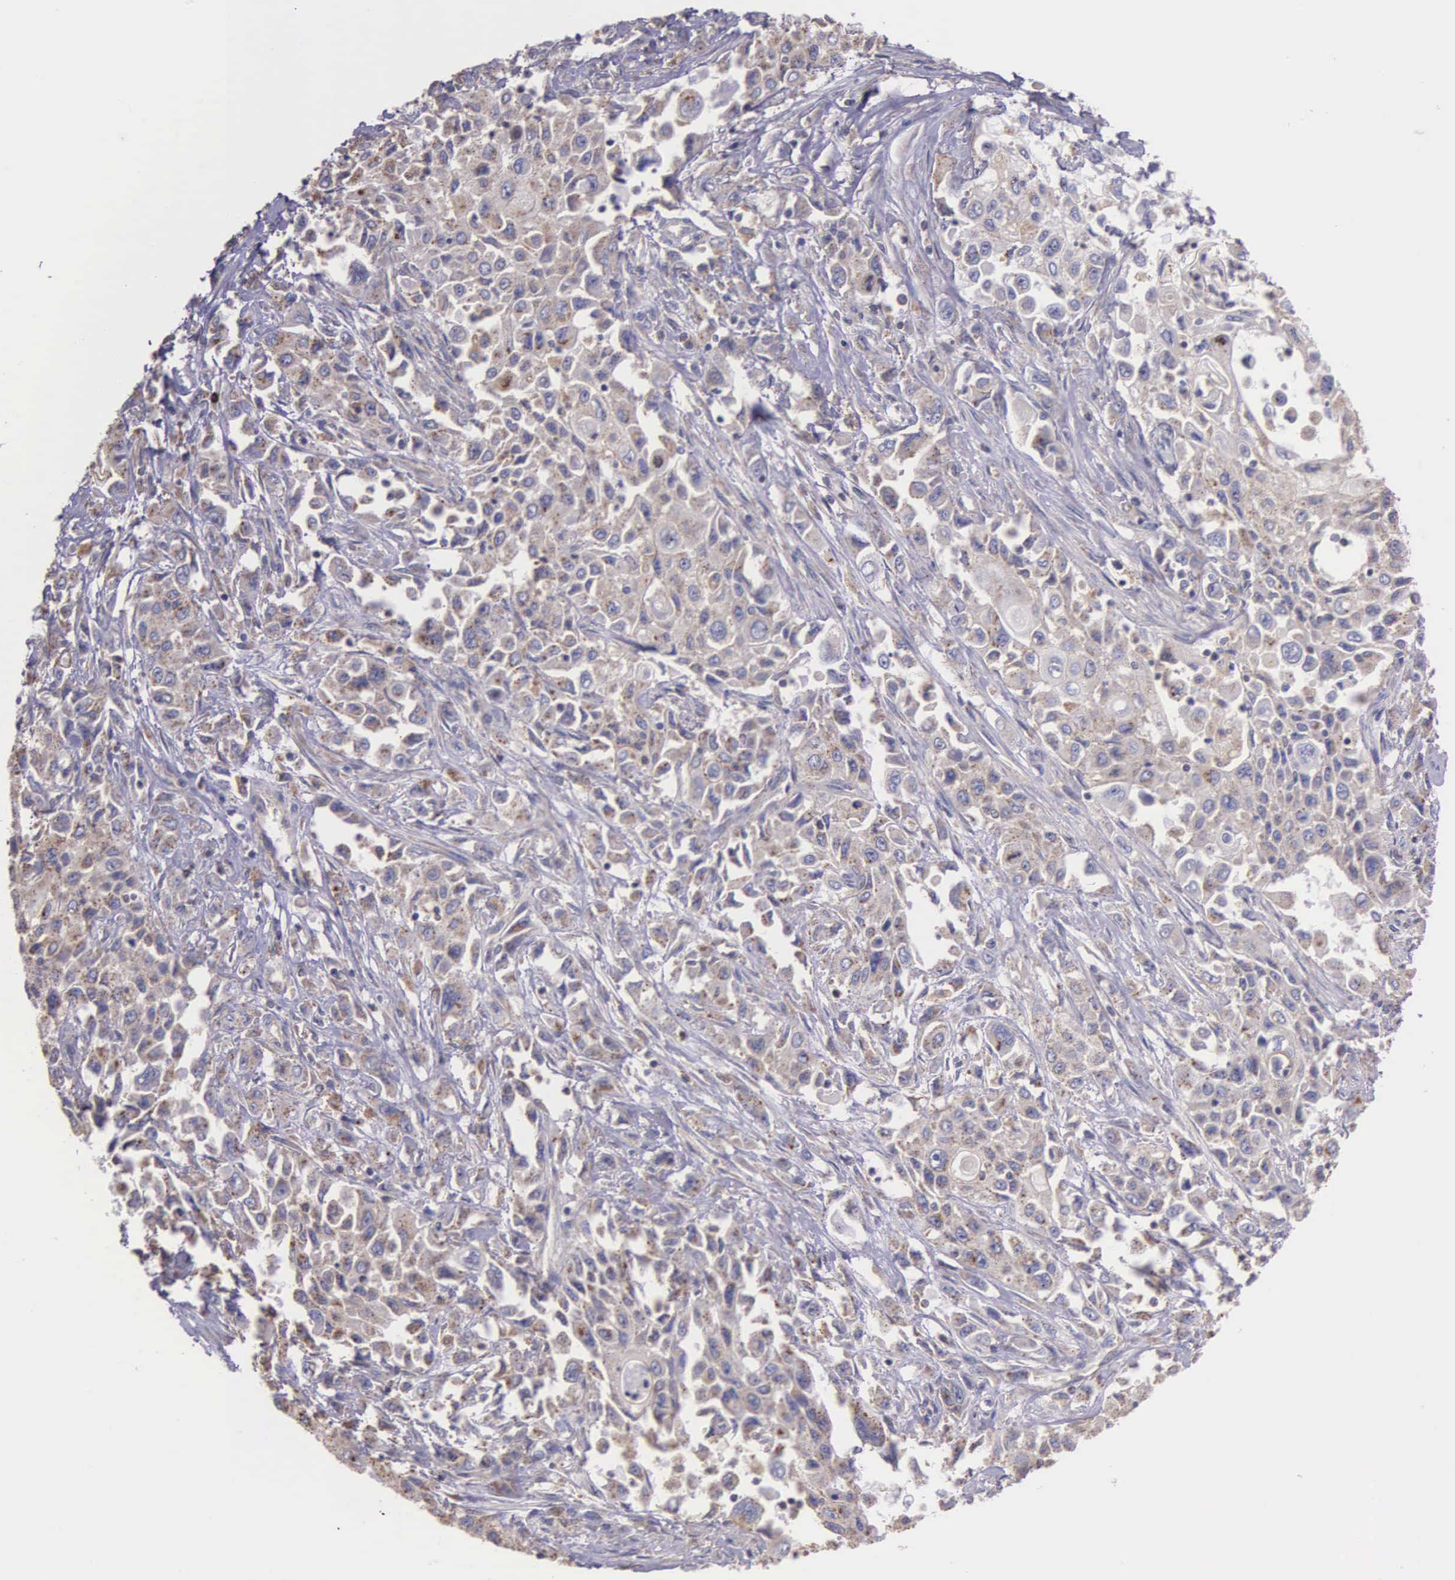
{"staining": {"intensity": "weak", "quantity": "25%-75%", "location": "cytoplasmic/membranous"}, "tissue": "pancreatic cancer", "cell_type": "Tumor cells", "image_type": "cancer", "snomed": [{"axis": "morphology", "description": "Adenocarcinoma, NOS"}, {"axis": "topography", "description": "Pancreas"}], "caption": "Approximately 25%-75% of tumor cells in human pancreatic cancer (adenocarcinoma) reveal weak cytoplasmic/membranous protein positivity as visualized by brown immunohistochemical staining.", "gene": "MIA2", "patient": {"sex": "male", "age": 70}}